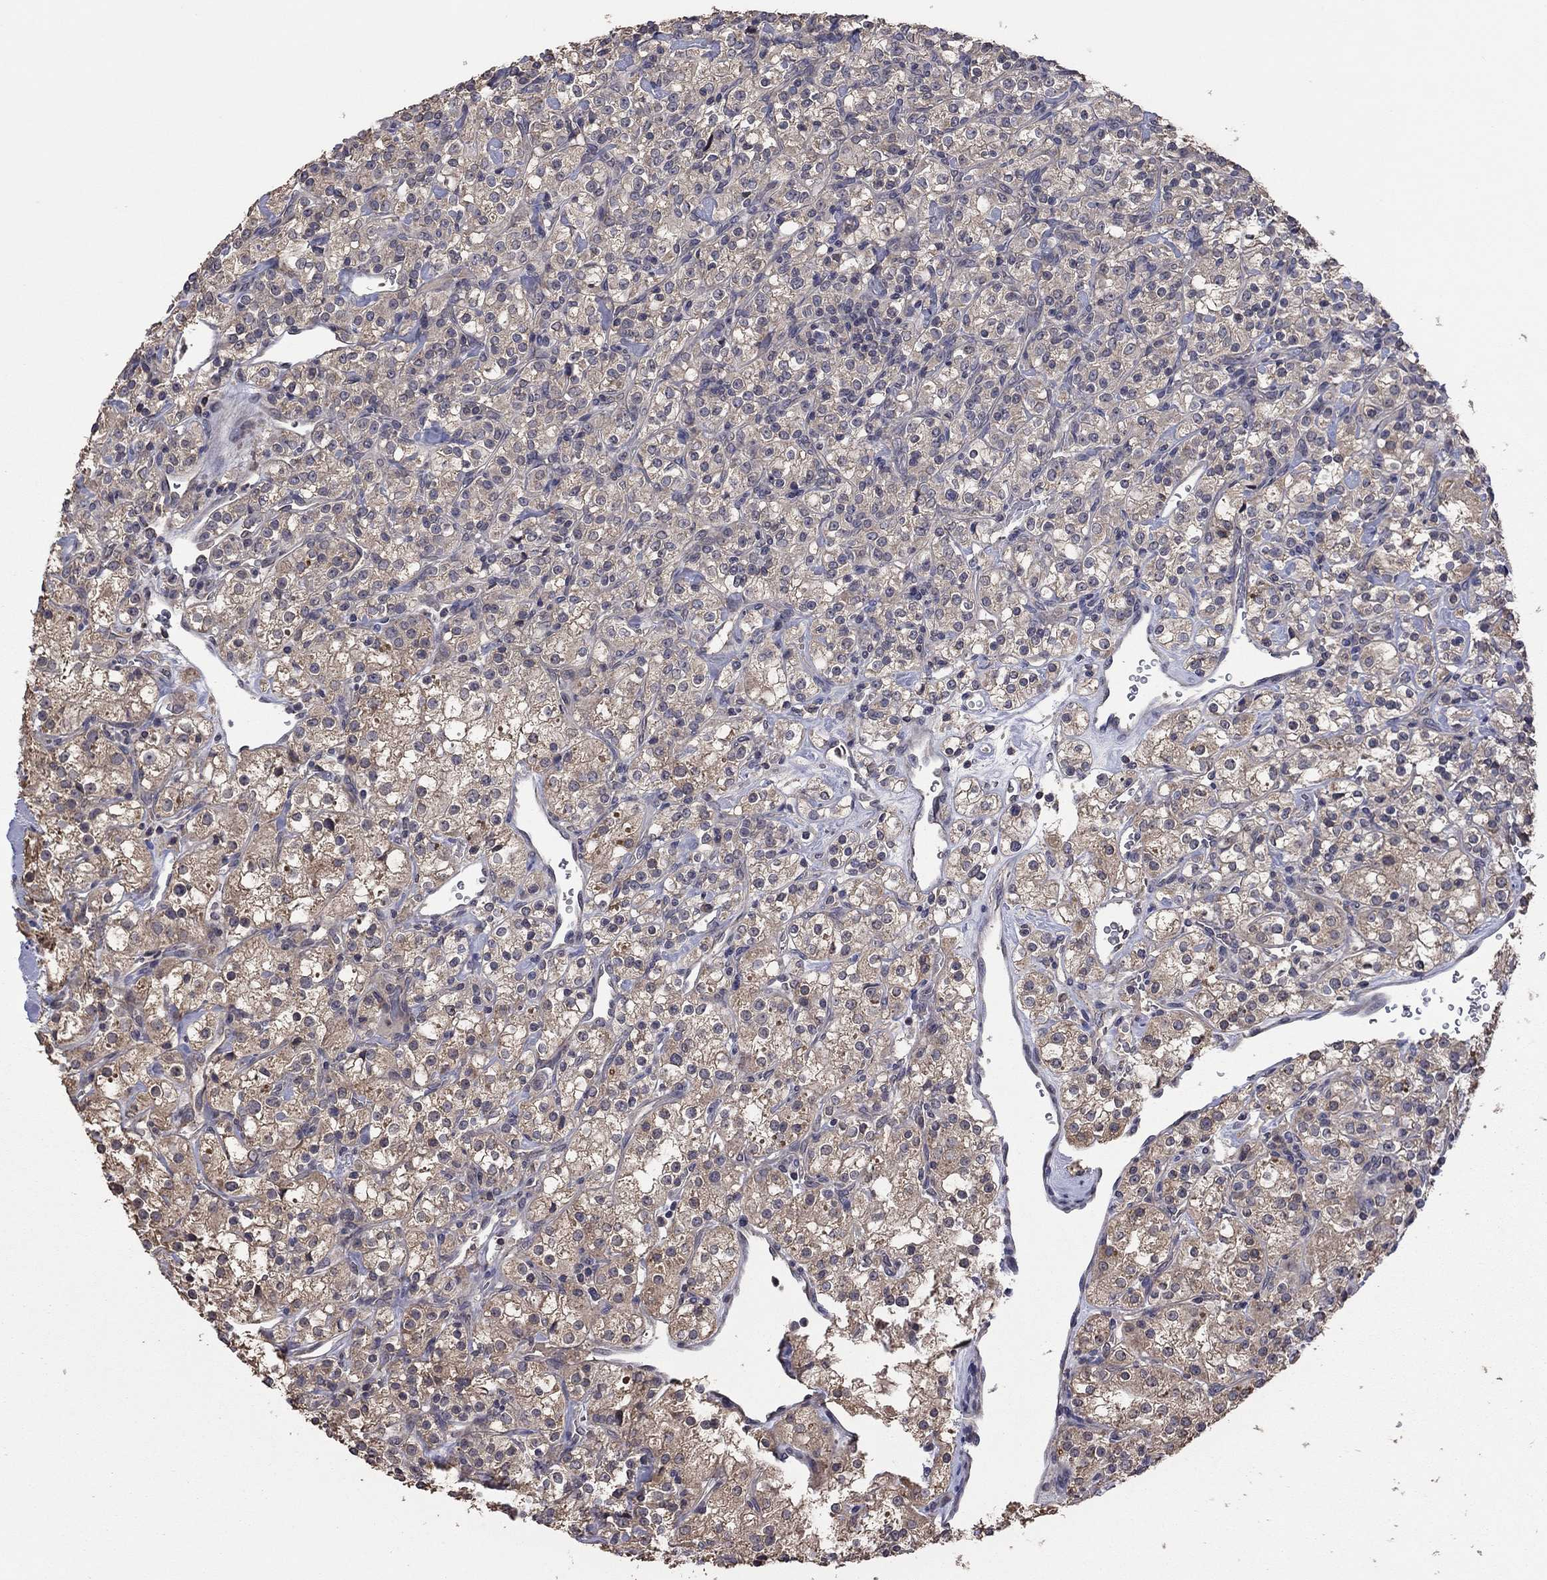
{"staining": {"intensity": "moderate", "quantity": "25%-75%", "location": "cytoplasmic/membranous"}, "tissue": "renal cancer", "cell_type": "Tumor cells", "image_type": "cancer", "snomed": [{"axis": "morphology", "description": "Adenocarcinoma, NOS"}, {"axis": "topography", "description": "Kidney"}], "caption": "This image displays renal adenocarcinoma stained with IHC to label a protein in brown. The cytoplasmic/membranous of tumor cells show moderate positivity for the protein. Nuclei are counter-stained blue.", "gene": "TSNARE1", "patient": {"sex": "male", "age": 77}}